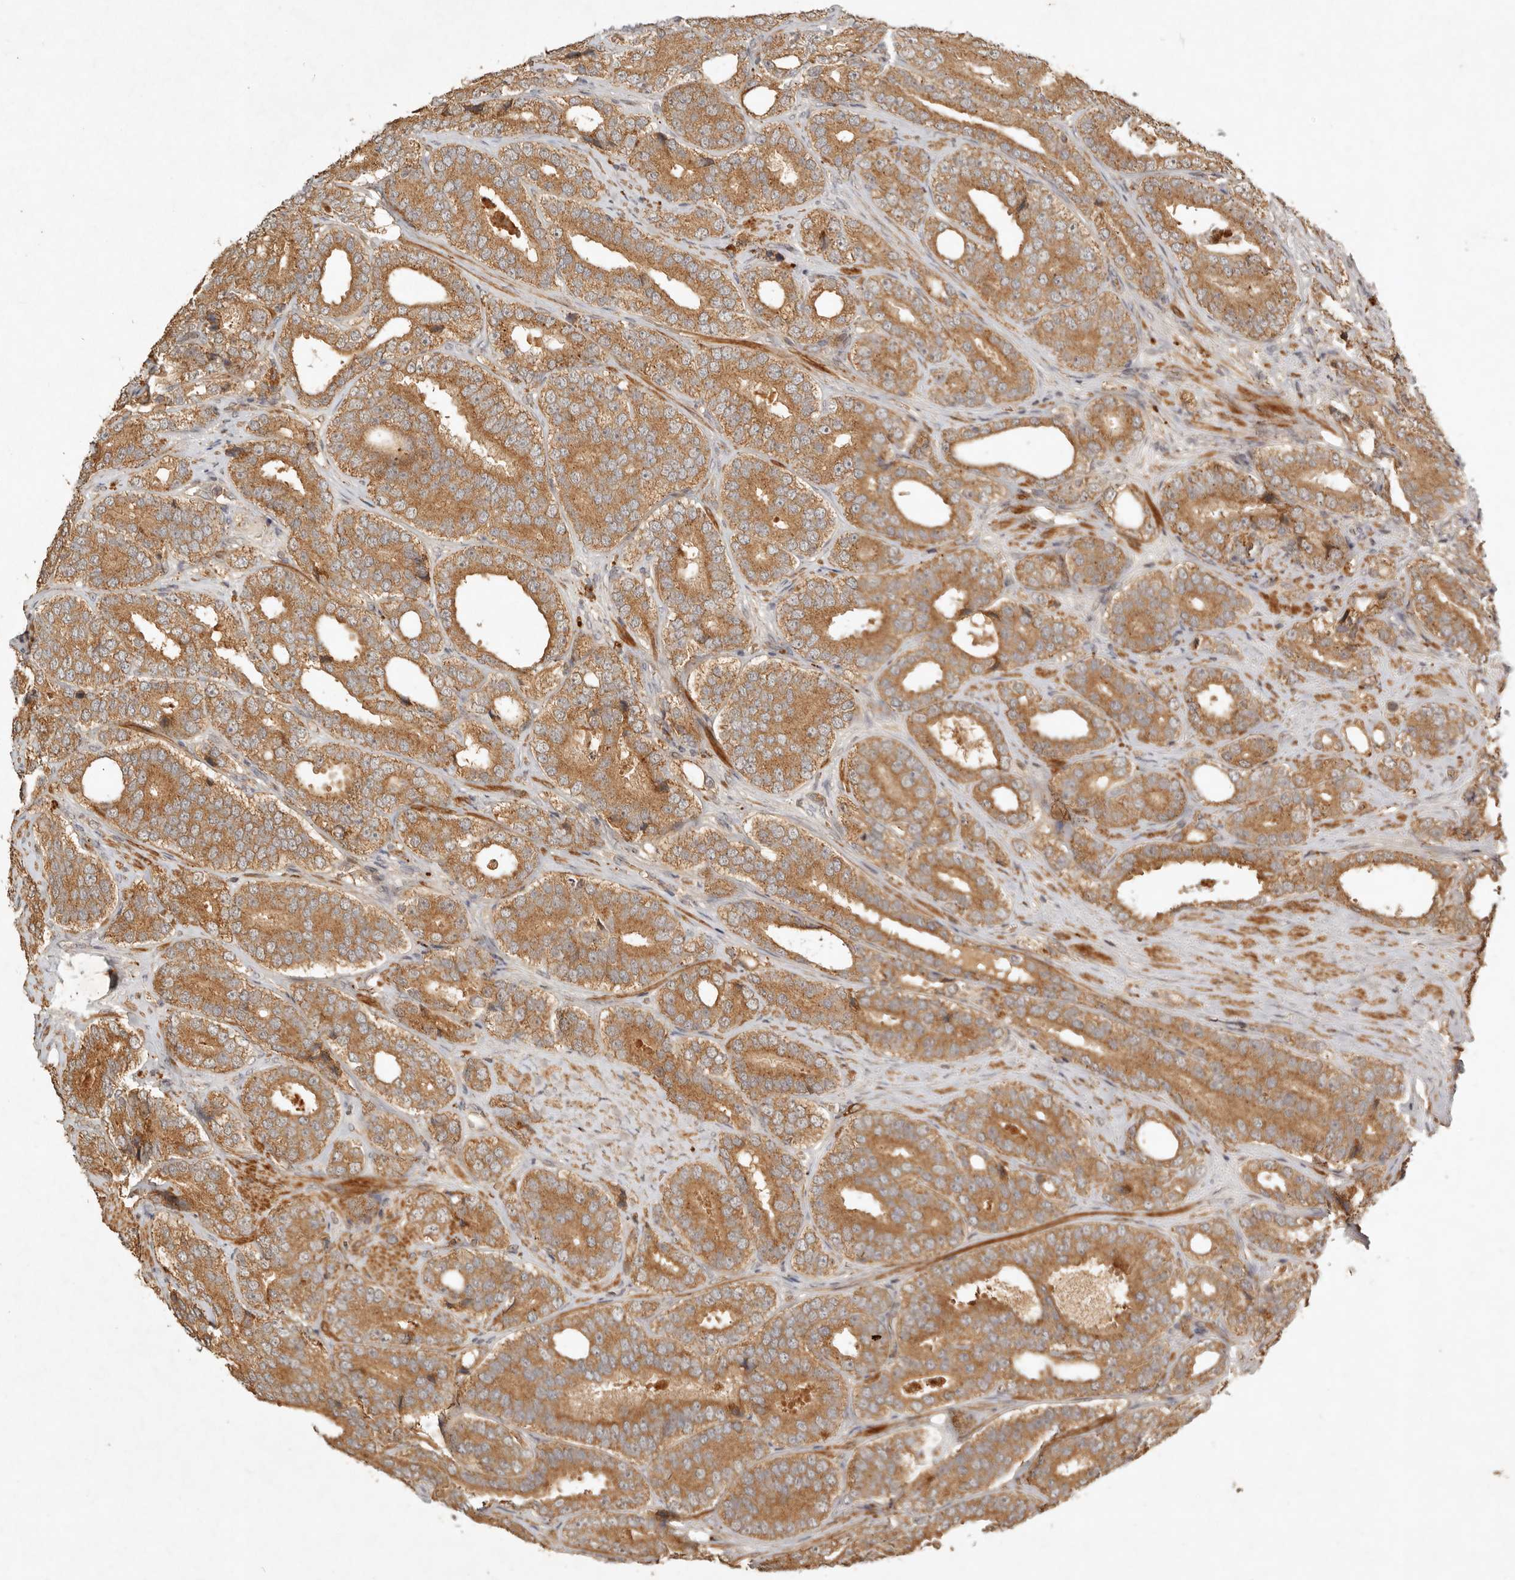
{"staining": {"intensity": "moderate", "quantity": ">75%", "location": "cytoplasmic/membranous"}, "tissue": "prostate cancer", "cell_type": "Tumor cells", "image_type": "cancer", "snomed": [{"axis": "morphology", "description": "Adenocarcinoma, High grade"}, {"axis": "topography", "description": "Prostate"}], "caption": "Tumor cells display moderate cytoplasmic/membranous positivity in approximately >75% of cells in prostate cancer. The staining was performed using DAB (3,3'-diaminobenzidine), with brown indicating positive protein expression. Nuclei are stained blue with hematoxylin.", "gene": "CLEC4C", "patient": {"sex": "male", "age": 56}}